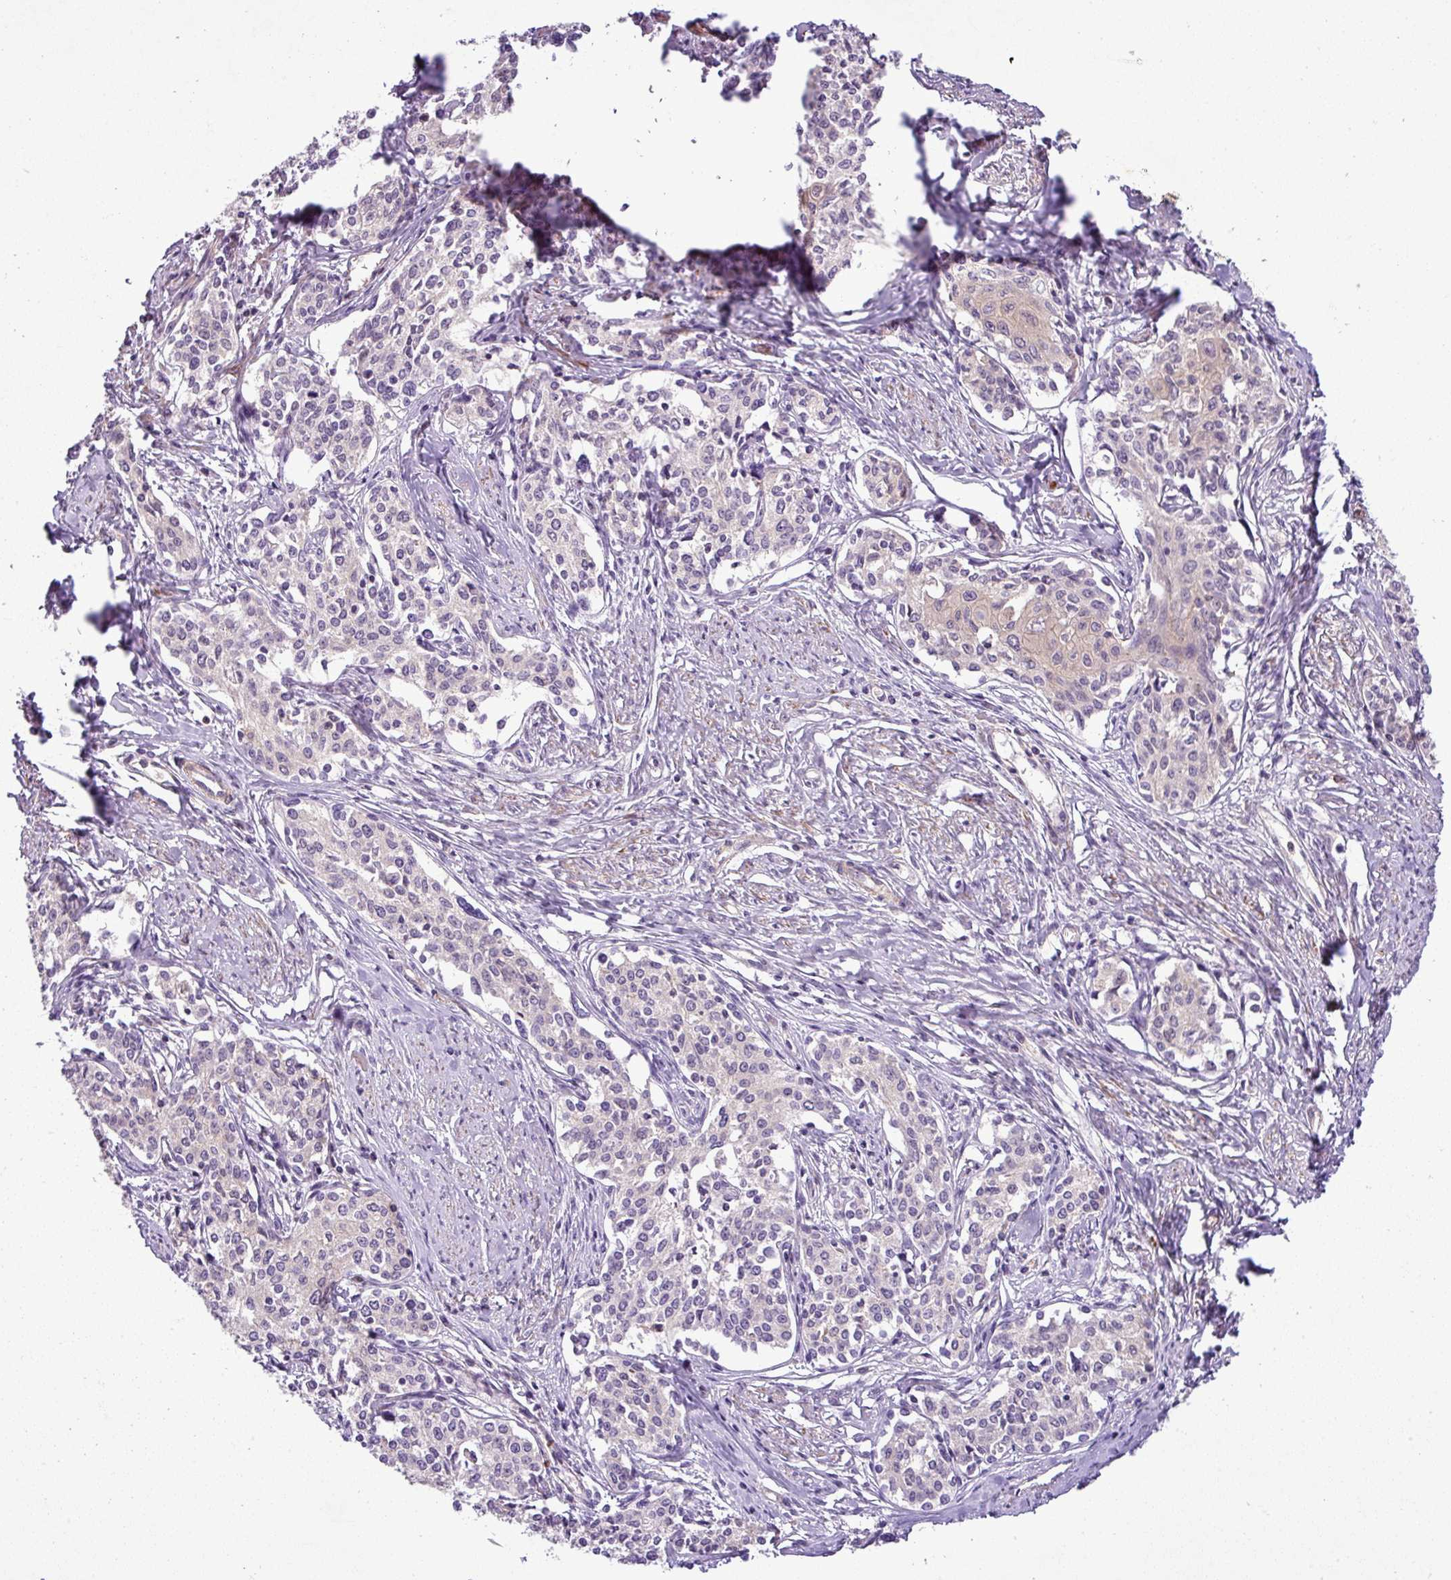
{"staining": {"intensity": "negative", "quantity": "none", "location": "none"}, "tissue": "cervical cancer", "cell_type": "Tumor cells", "image_type": "cancer", "snomed": [{"axis": "morphology", "description": "Squamous cell carcinoma, NOS"}, {"axis": "morphology", "description": "Adenocarcinoma, NOS"}, {"axis": "topography", "description": "Cervix"}], "caption": "Immunohistochemistry (IHC) micrograph of neoplastic tissue: adenocarcinoma (cervical) stained with DAB (3,3'-diaminobenzidine) reveals no significant protein staining in tumor cells. The staining was performed using DAB (3,3'-diaminobenzidine) to visualize the protein expression in brown, while the nuclei were stained in blue with hematoxylin (Magnification: 20x).", "gene": "NBEAL2", "patient": {"sex": "female", "age": 52}}